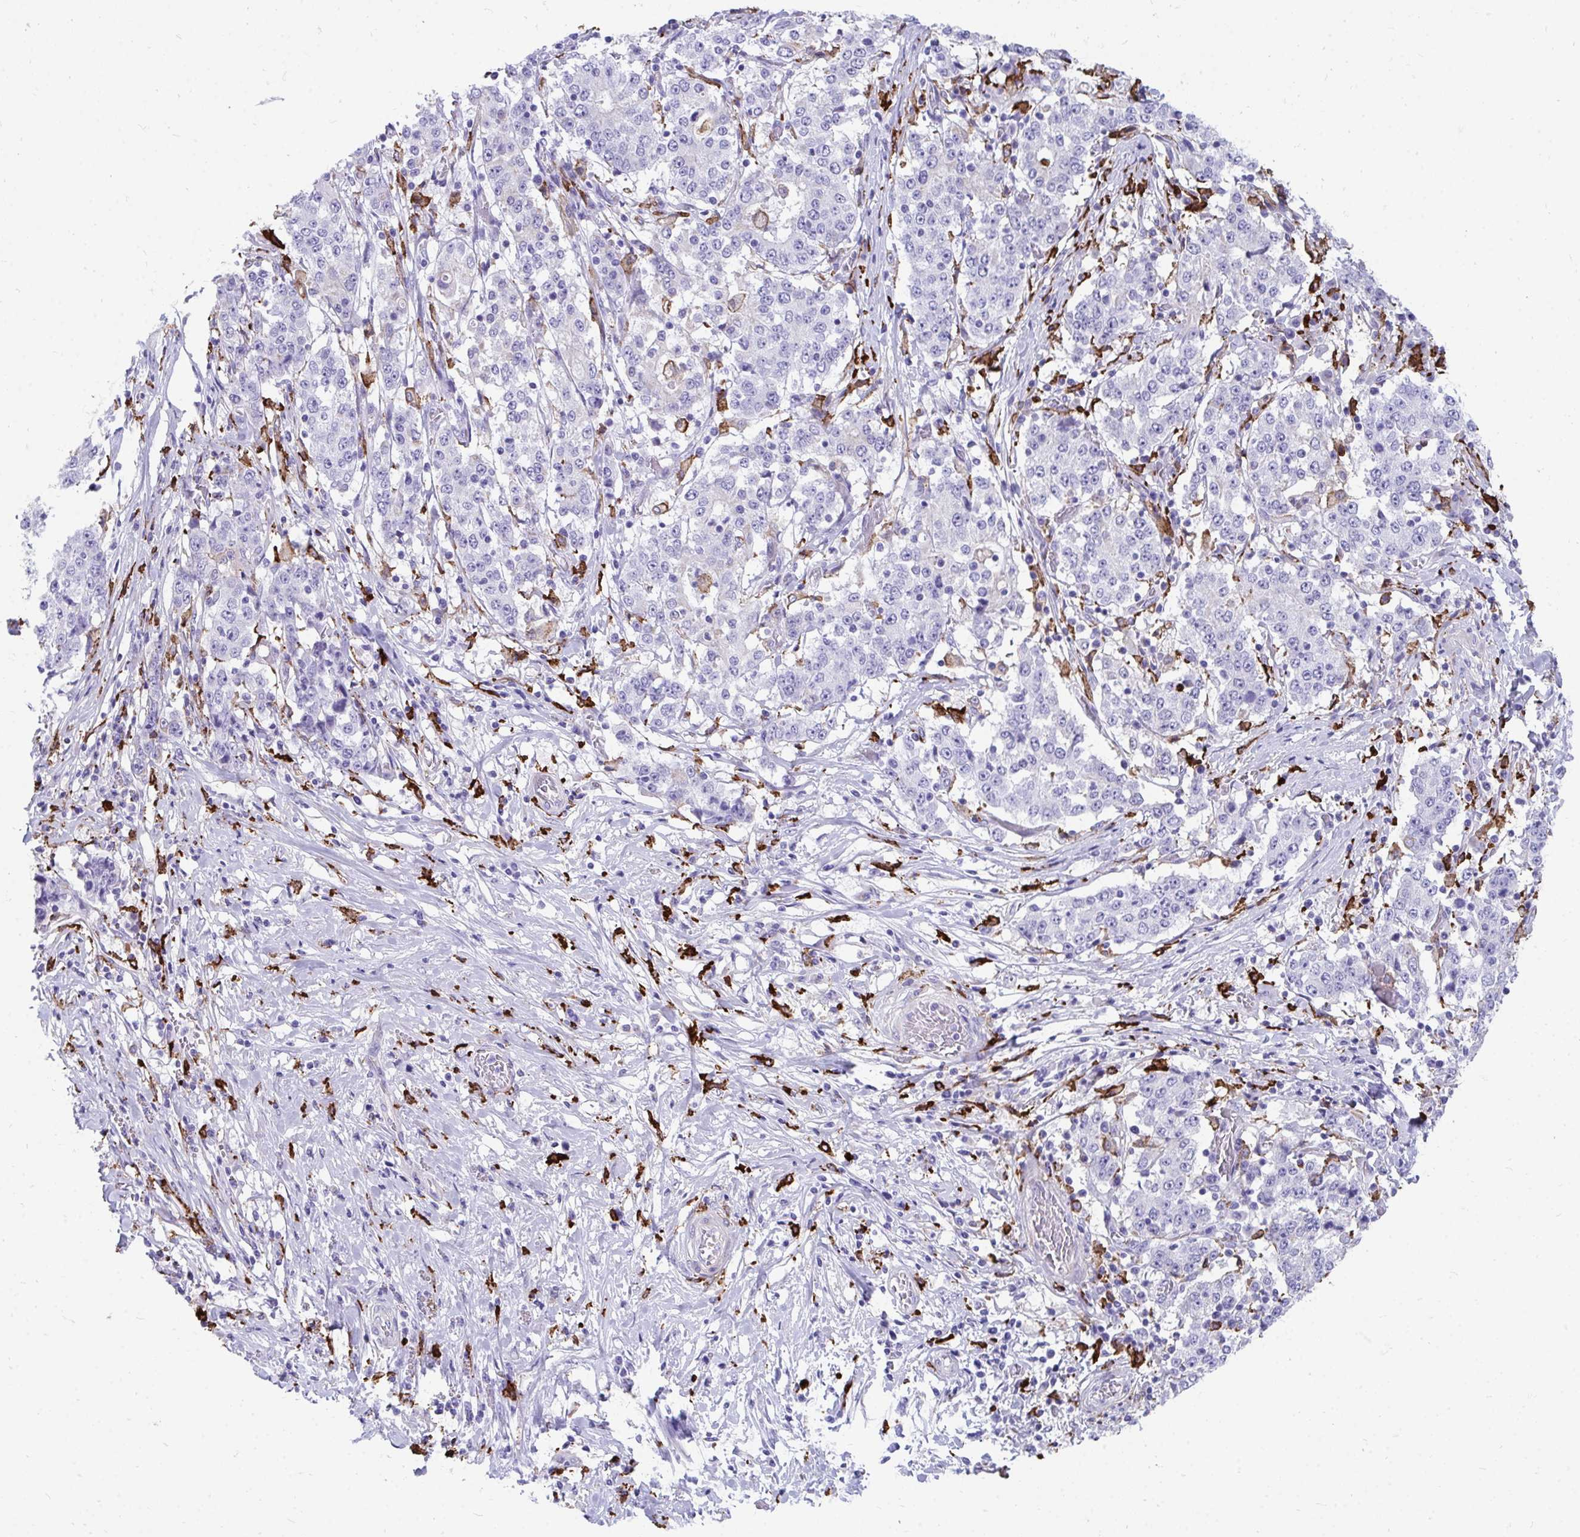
{"staining": {"intensity": "negative", "quantity": "none", "location": "none"}, "tissue": "stomach cancer", "cell_type": "Tumor cells", "image_type": "cancer", "snomed": [{"axis": "morphology", "description": "Adenocarcinoma, NOS"}, {"axis": "topography", "description": "Stomach"}], "caption": "Immunohistochemistry (IHC) micrograph of neoplastic tissue: human stomach cancer stained with DAB displays no significant protein positivity in tumor cells.", "gene": "CD163", "patient": {"sex": "male", "age": 59}}